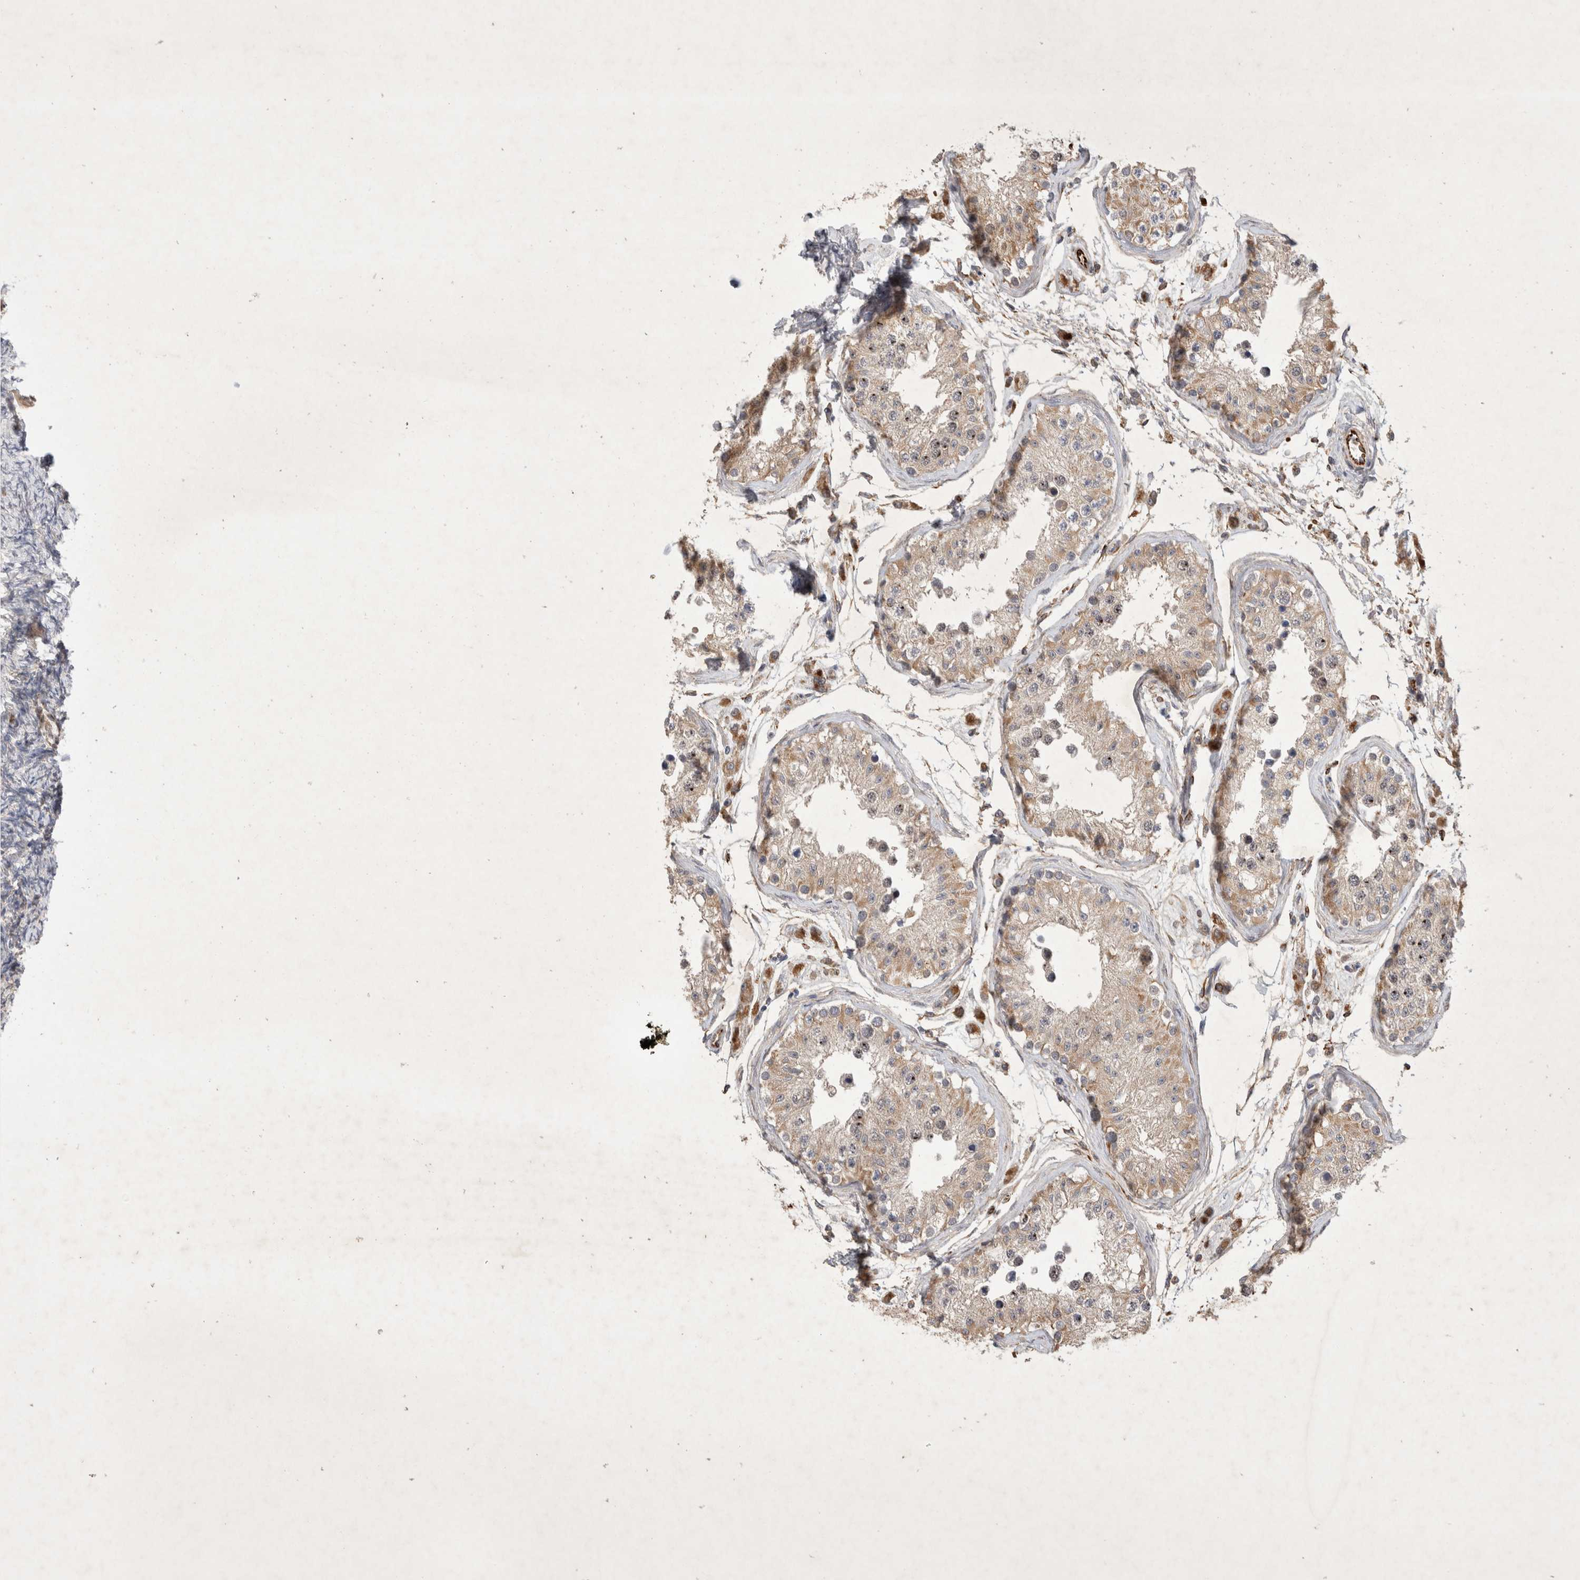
{"staining": {"intensity": "moderate", "quantity": "<25%", "location": "cytoplasmic/membranous,nuclear"}, "tissue": "testis", "cell_type": "Cells in seminiferous ducts", "image_type": "normal", "snomed": [{"axis": "morphology", "description": "Normal tissue, NOS"}, {"axis": "morphology", "description": "Adenocarcinoma, metastatic, NOS"}, {"axis": "topography", "description": "Testis"}], "caption": "A brown stain labels moderate cytoplasmic/membranous,nuclear staining of a protein in cells in seminiferous ducts of normal human testis. The staining is performed using DAB brown chromogen to label protein expression. The nuclei are counter-stained blue using hematoxylin.", "gene": "NMU", "patient": {"sex": "male", "age": 26}}